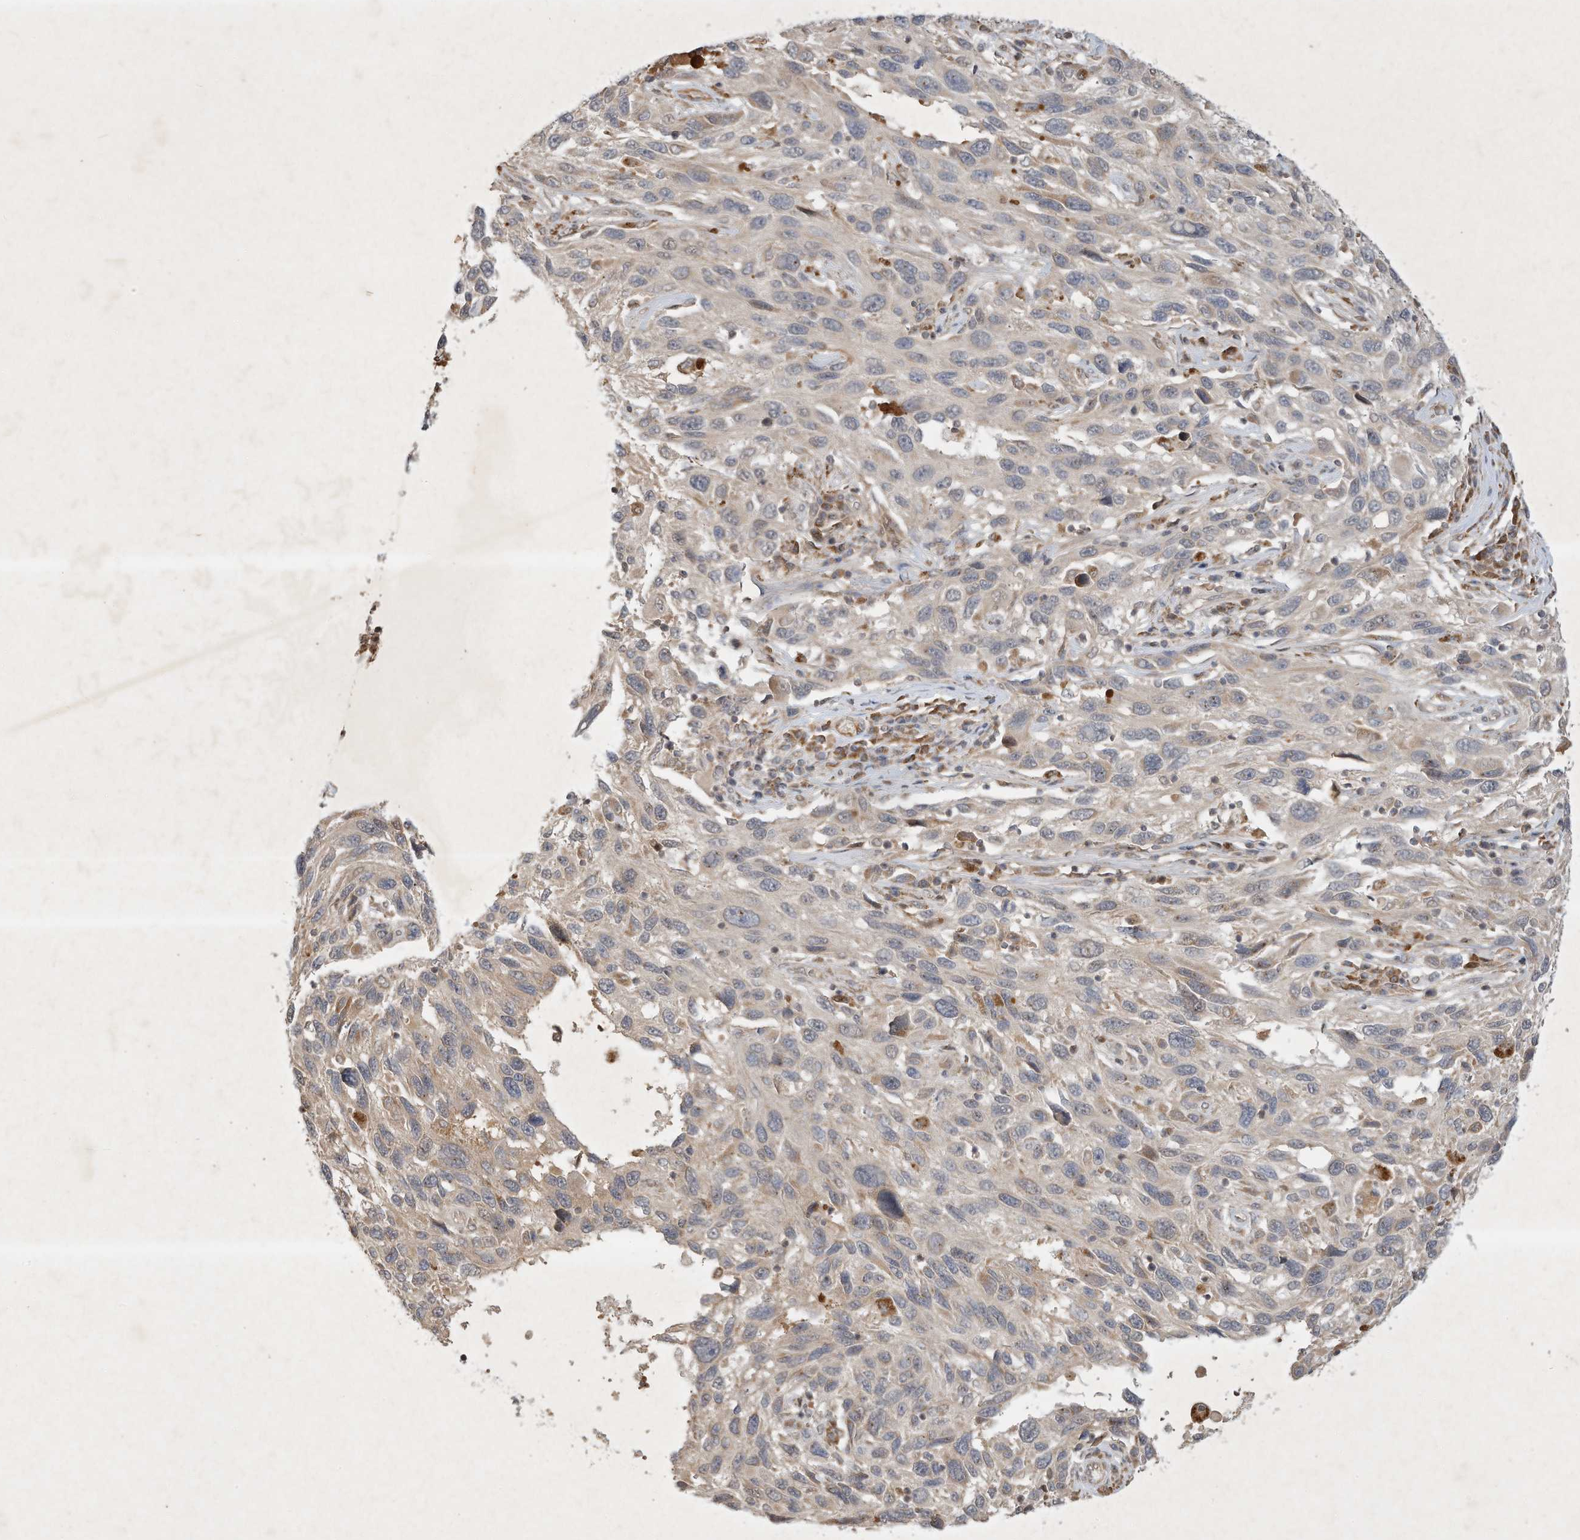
{"staining": {"intensity": "negative", "quantity": "none", "location": "none"}, "tissue": "melanoma", "cell_type": "Tumor cells", "image_type": "cancer", "snomed": [{"axis": "morphology", "description": "Malignant melanoma, NOS"}, {"axis": "topography", "description": "Skin"}], "caption": "Malignant melanoma stained for a protein using immunohistochemistry (IHC) shows no expression tumor cells.", "gene": "BTRC", "patient": {"sex": "male", "age": 53}}